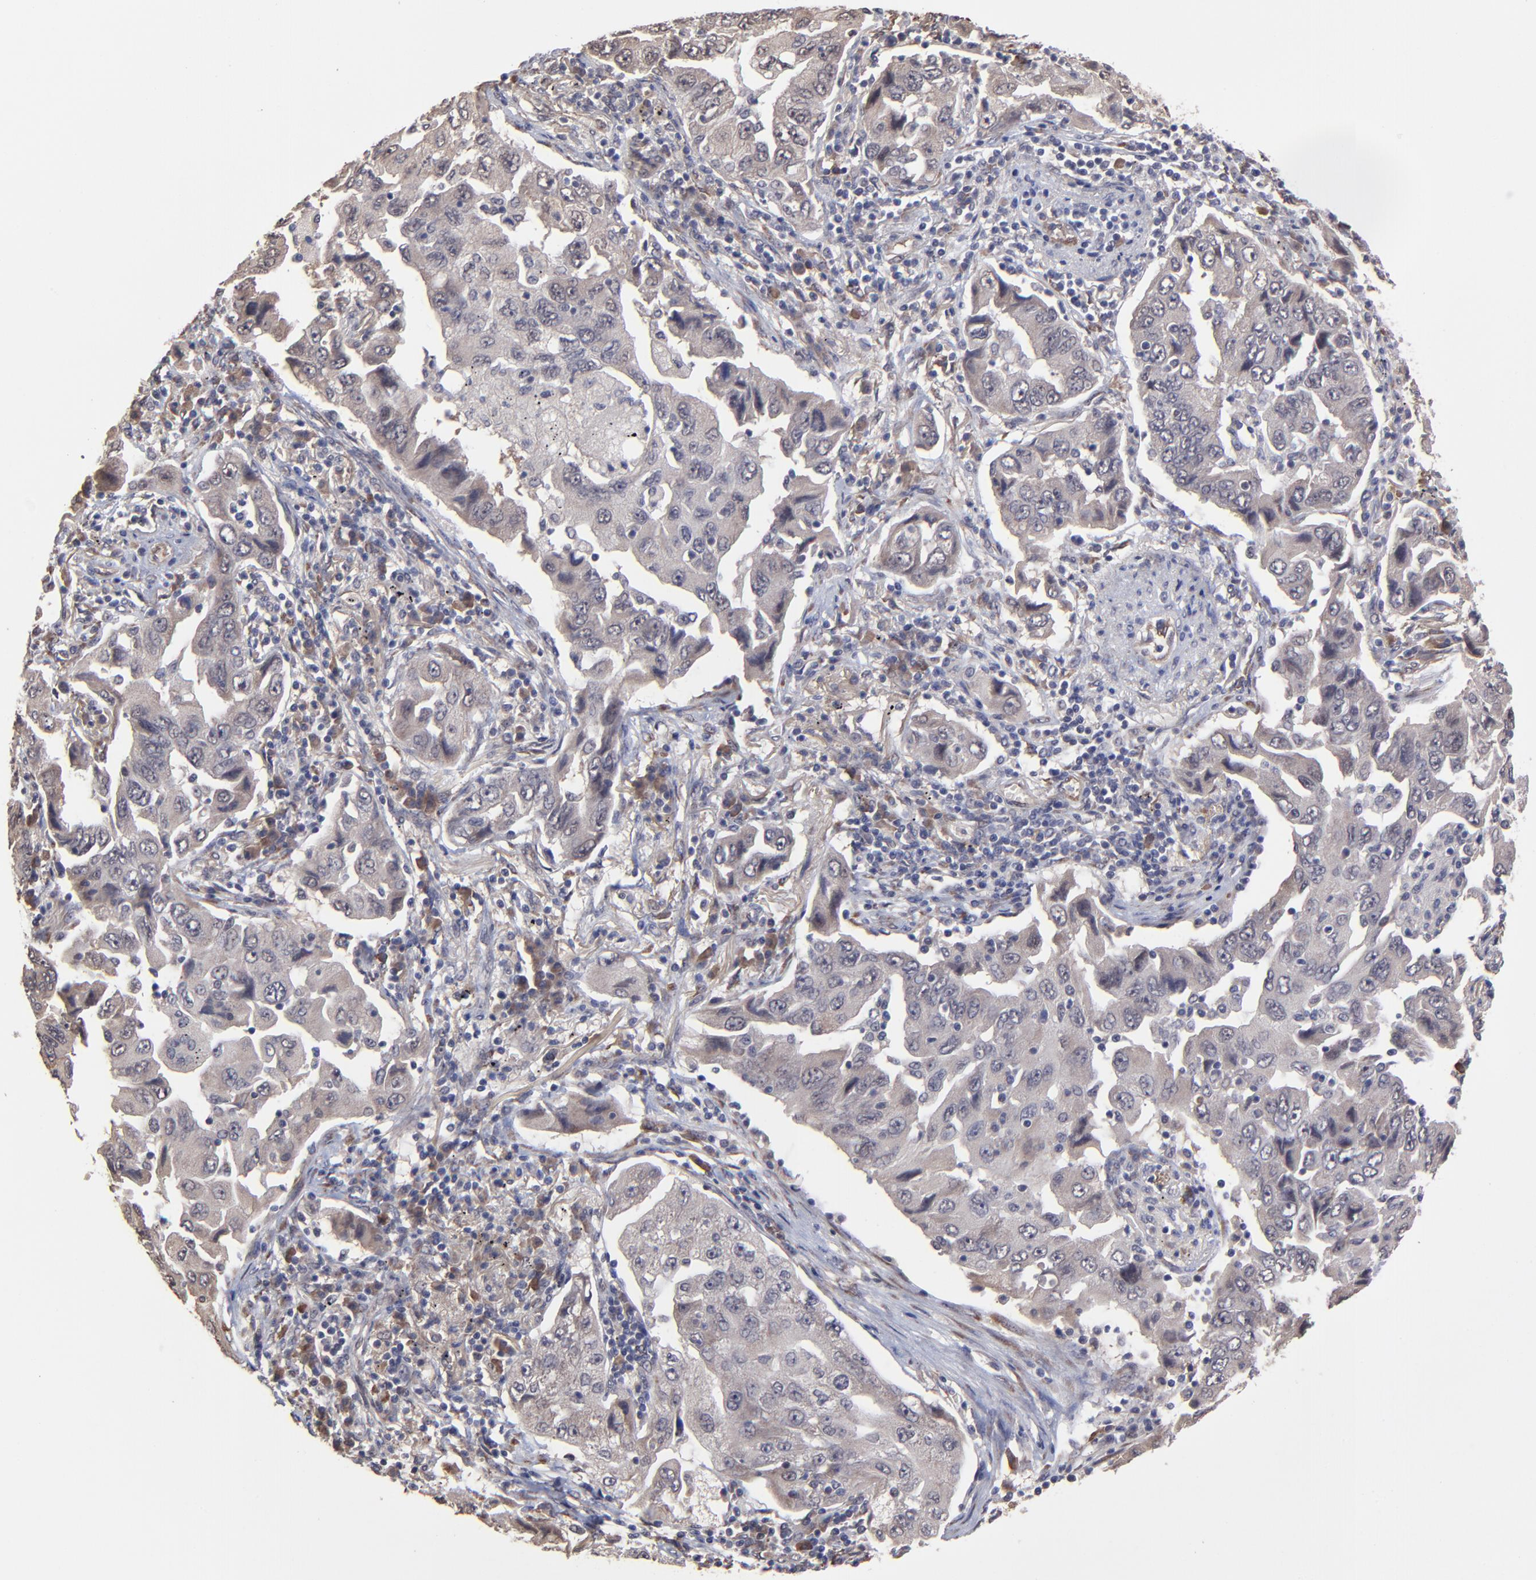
{"staining": {"intensity": "negative", "quantity": "none", "location": "none"}, "tissue": "lung cancer", "cell_type": "Tumor cells", "image_type": "cancer", "snomed": [{"axis": "morphology", "description": "Adenocarcinoma, NOS"}, {"axis": "topography", "description": "Lung"}], "caption": "Adenocarcinoma (lung) was stained to show a protein in brown. There is no significant staining in tumor cells.", "gene": "CHL1", "patient": {"sex": "female", "age": 65}}